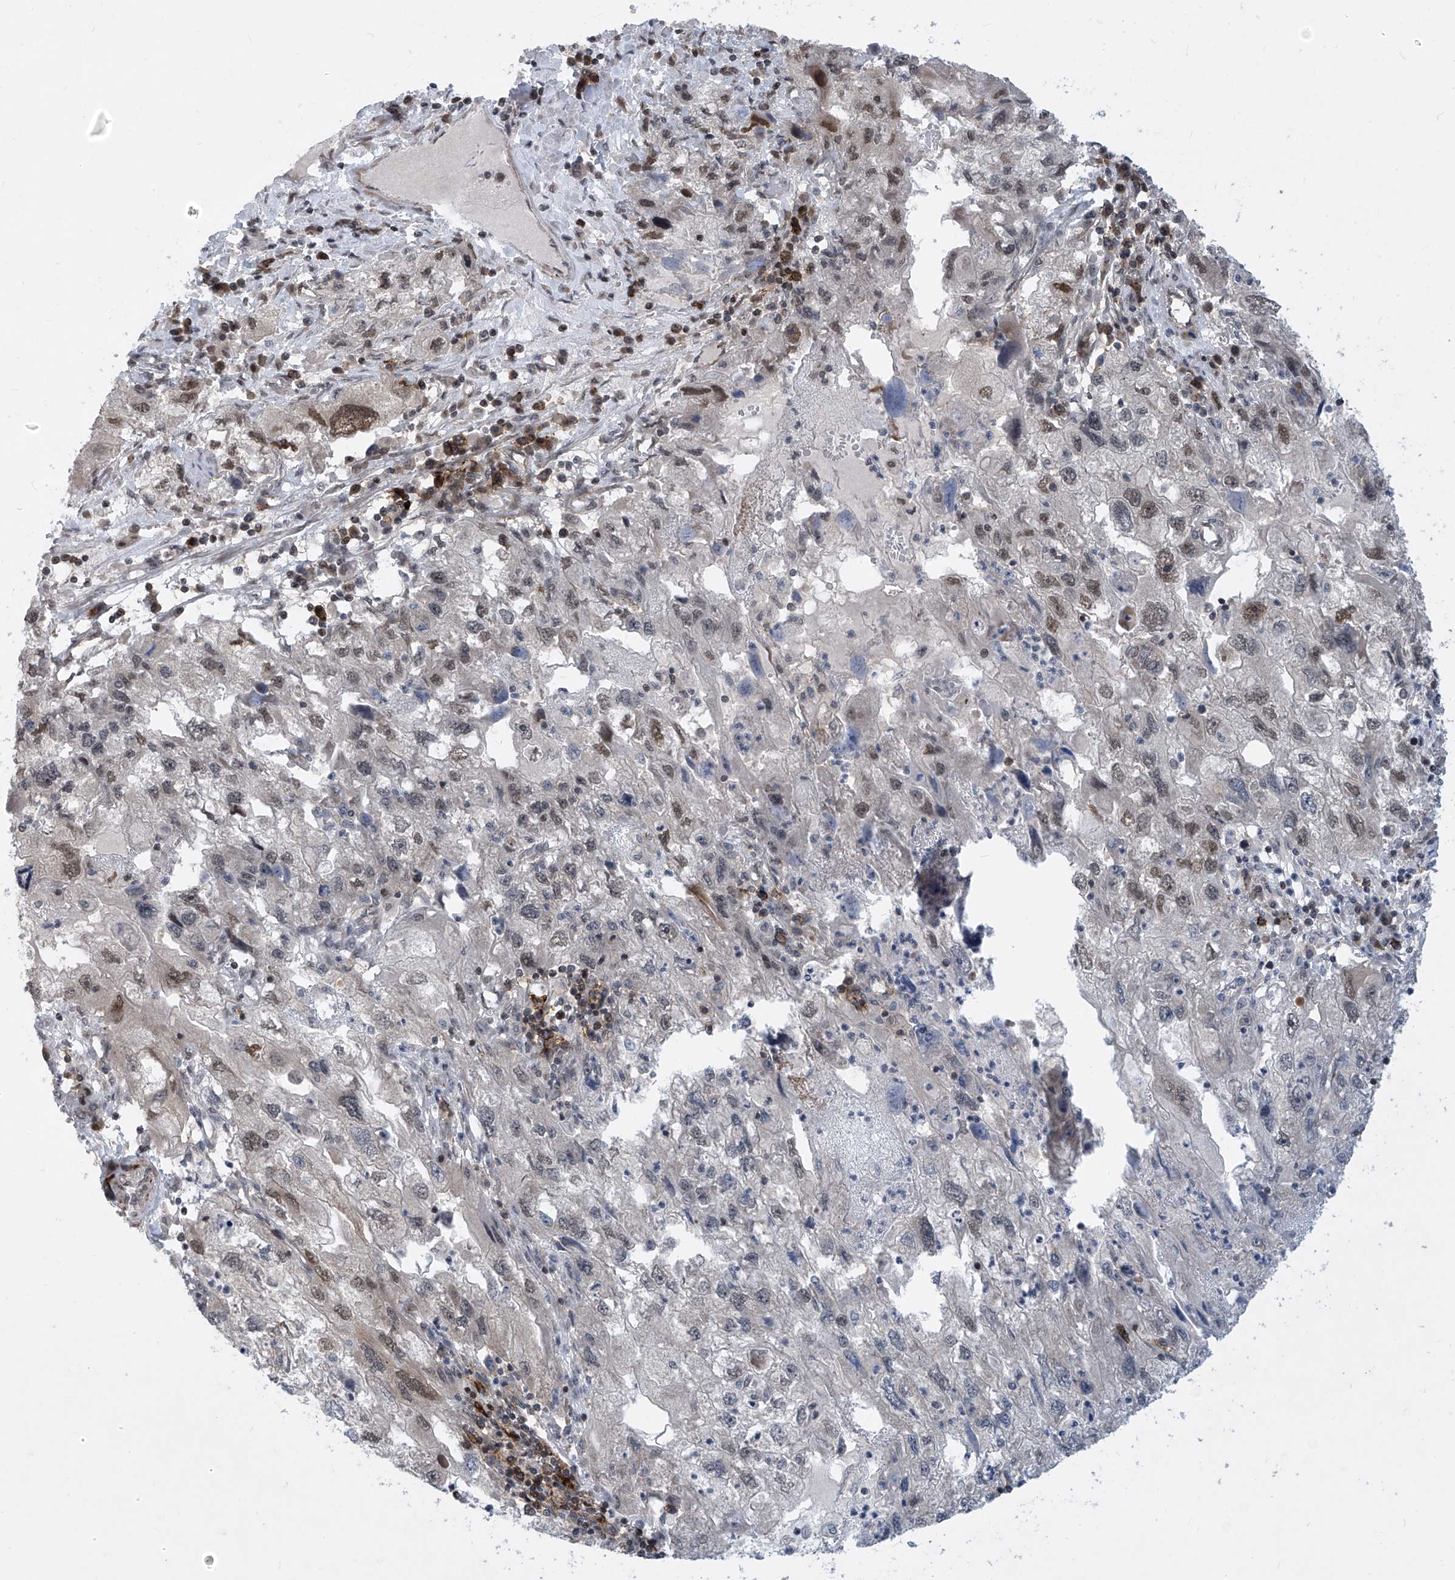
{"staining": {"intensity": "moderate", "quantity": "<25%", "location": "nuclear"}, "tissue": "endometrial cancer", "cell_type": "Tumor cells", "image_type": "cancer", "snomed": [{"axis": "morphology", "description": "Adenocarcinoma, NOS"}, {"axis": "topography", "description": "Endometrium"}], "caption": "Endometrial adenocarcinoma stained with a protein marker exhibits moderate staining in tumor cells.", "gene": "LAGE3", "patient": {"sex": "female", "age": 49}}